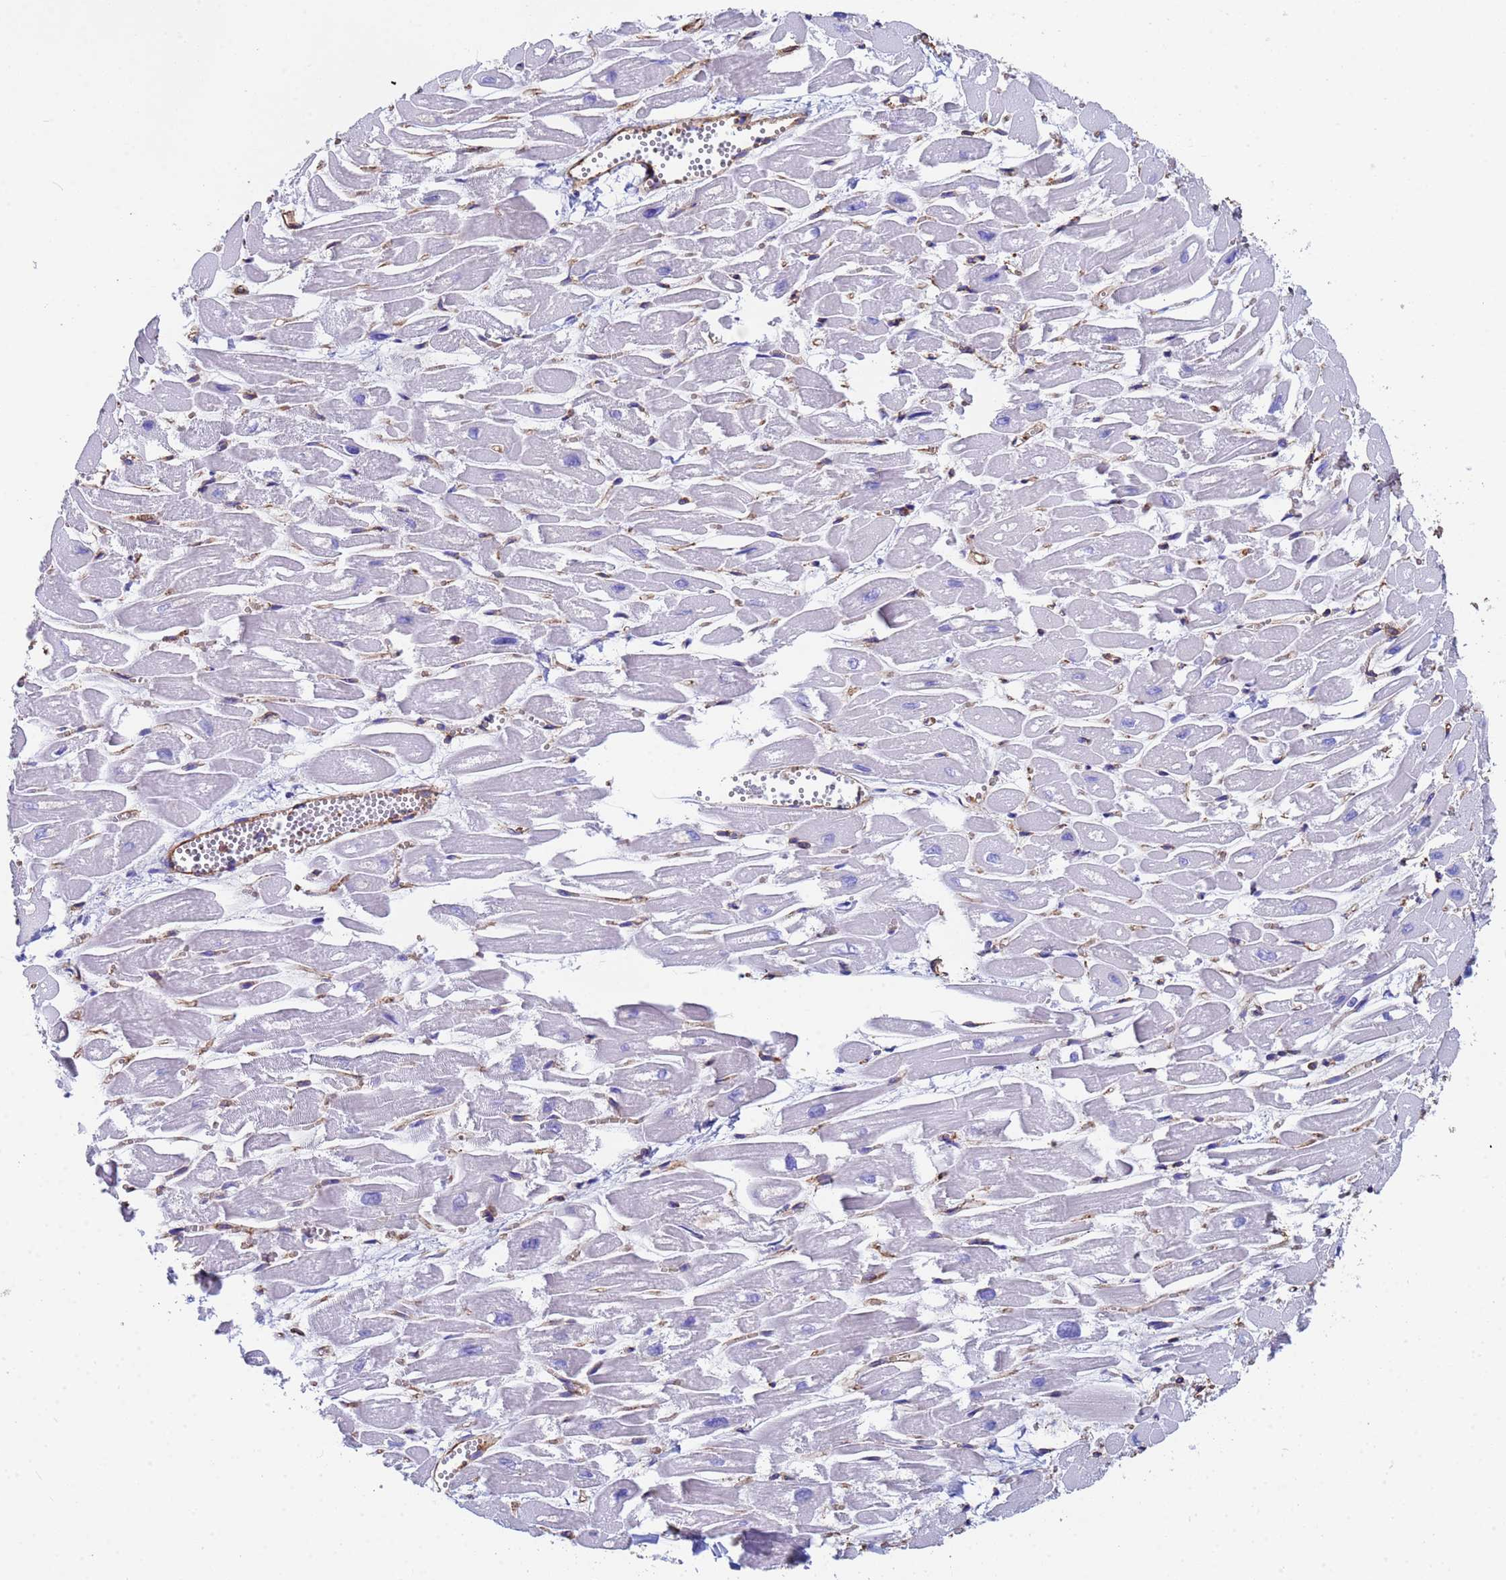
{"staining": {"intensity": "negative", "quantity": "none", "location": "none"}, "tissue": "heart muscle", "cell_type": "Cardiomyocytes", "image_type": "normal", "snomed": [{"axis": "morphology", "description": "Normal tissue, NOS"}, {"axis": "topography", "description": "Heart"}], "caption": "Immunohistochemical staining of normal heart muscle shows no significant positivity in cardiomyocytes.", "gene": "MYL12A", "patient": {"sex": "male", "age": 54}}